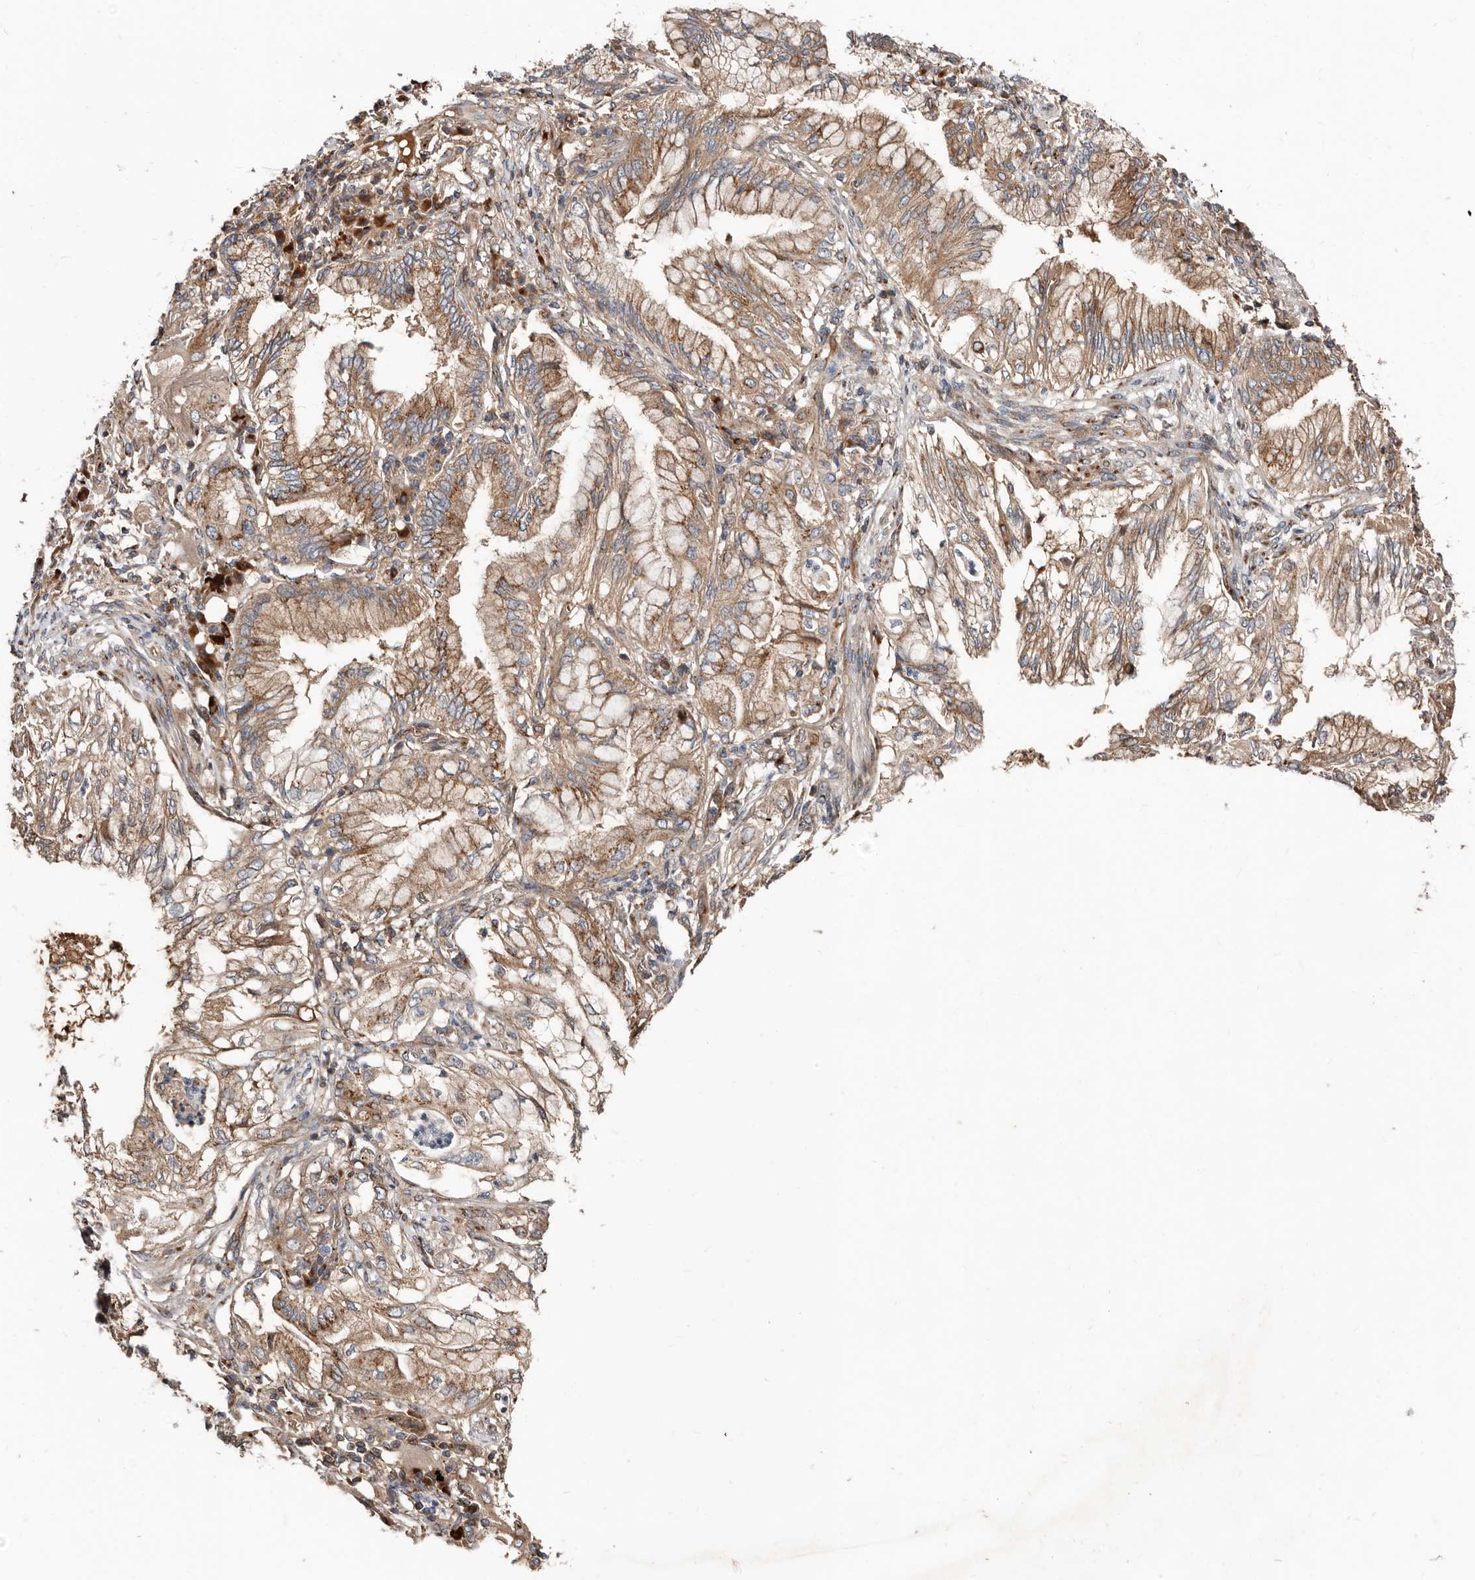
{"staining": {"intensity": "moderate", "quantity": ">75%", "location": "cytoplasmic/membranous"}, "tissue": "lung cancer", "cell_type": "Tumor cells", "image_type": "cancer", "snomed": [{"axis": "morphology", "description": "Adenocarcinoma, NOS"}, {"axis": "topography", "description": "Lung"}], "caption": "Brown immunohistochemical staining in lung cancer reveals moderate cytoplasmic/membranous expression in approximately >75% of tumor cells. (Stains: DAB (3,3'-diaminobenzidine) in brown, nuclei in blue, Microscopy: brightfield microscopy at high magnification).", "gene": "COG1", "patient": {"sex": "female", "age": 70}}